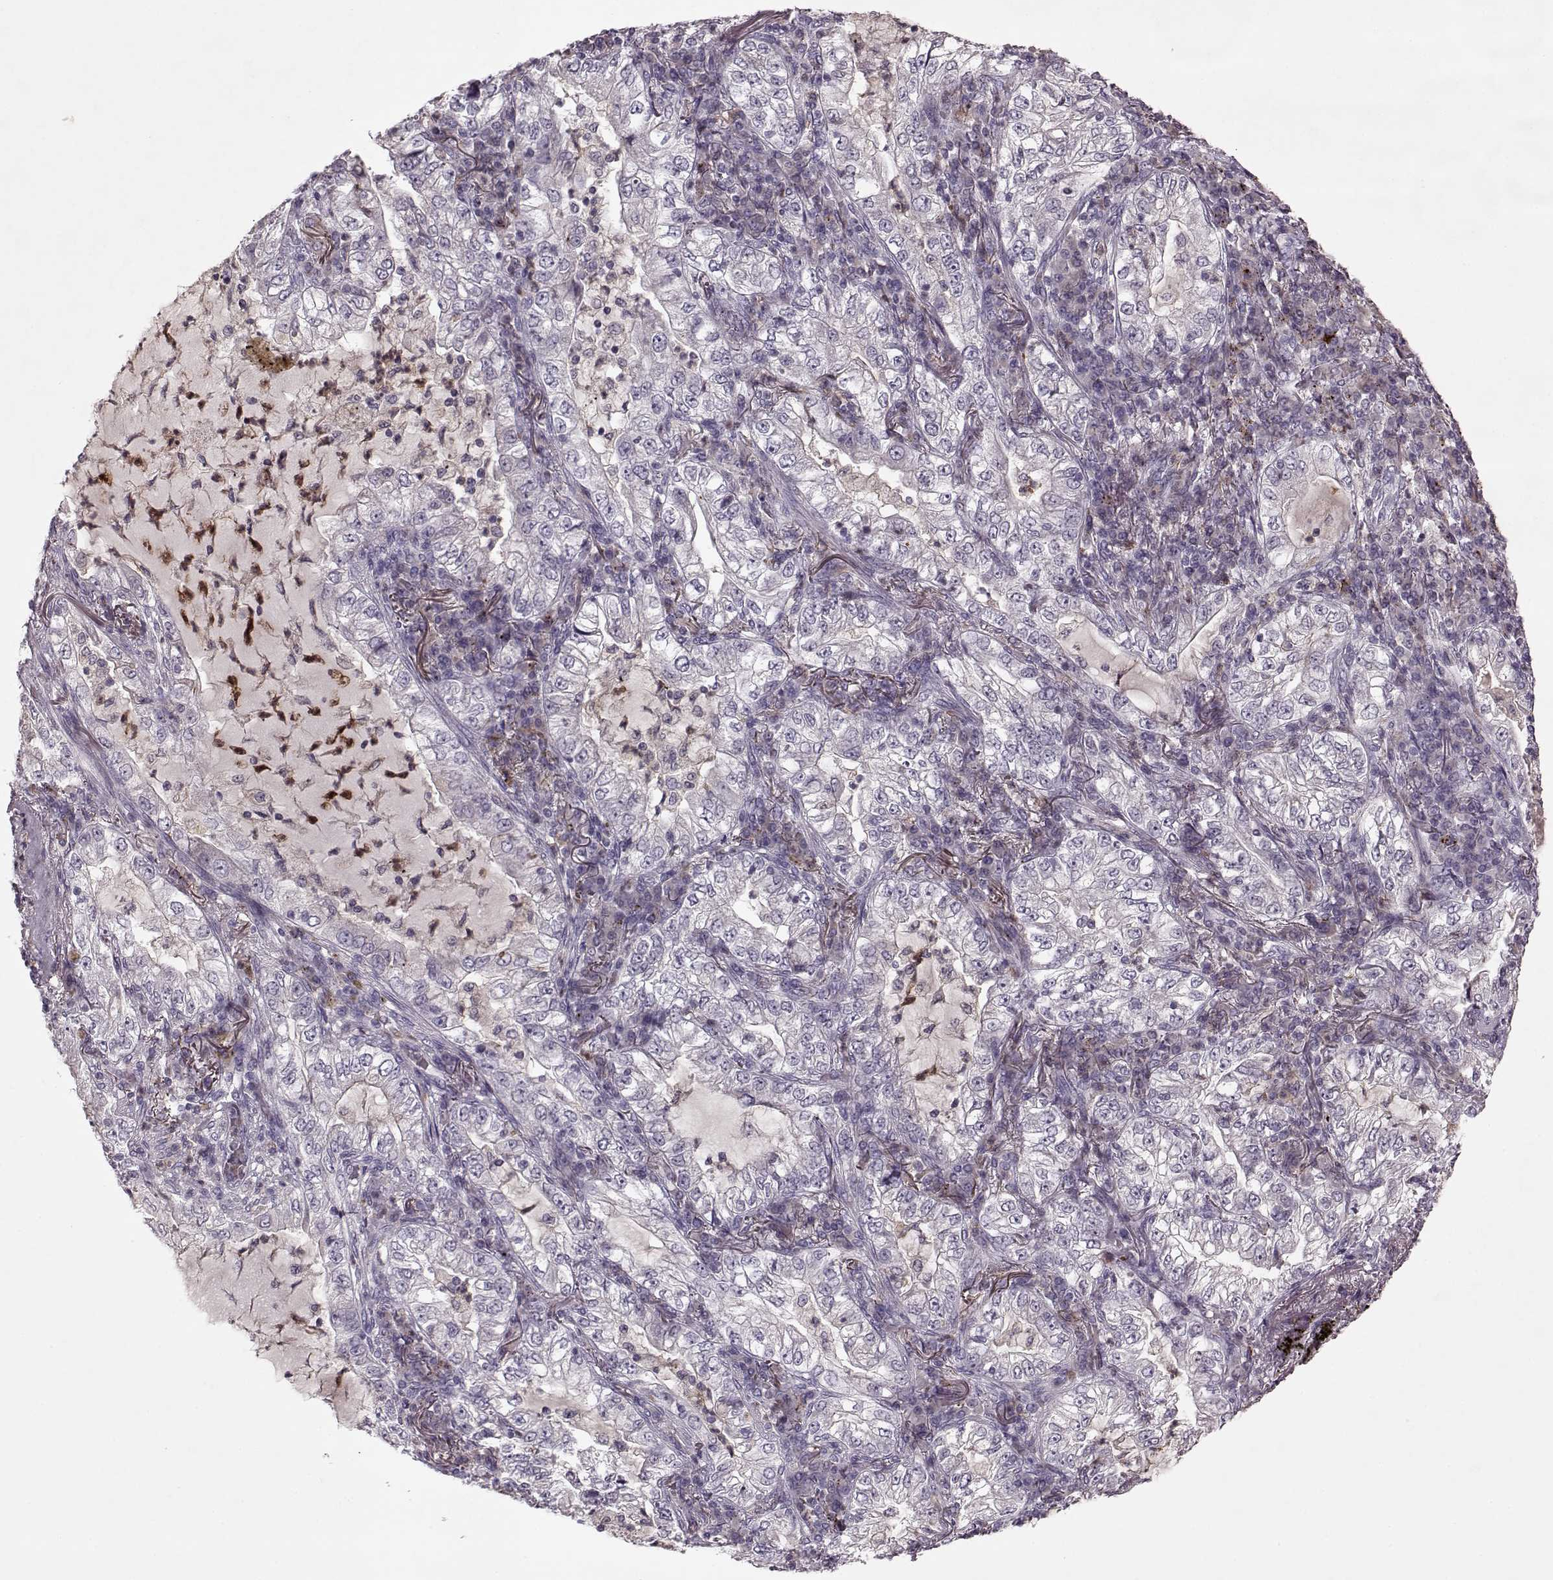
{"staining": {"intensity": "negative", "quantity": "none", "location": "none"}, "tissue": "lung cancer", "cell_type": "Tumor cells", "image_type": "cancer", "snomed": [{"axis": "morphology", "description": "Adenocarcinoma, NOS"}, {"axis": "topography", "description": "Lung"}], "caption": "An immunohistochemistry histopathology image of lung adenocarcinoma is shown. There is no staining in tumor cells of lung adenocarcinoma. (Brightfield microscopy of DAB (3,3'-diaminobenzidine) immunohistochemistry at high magnification).", "gene": "ACOT11", "patient": {"sex": "female", "age": 73}}